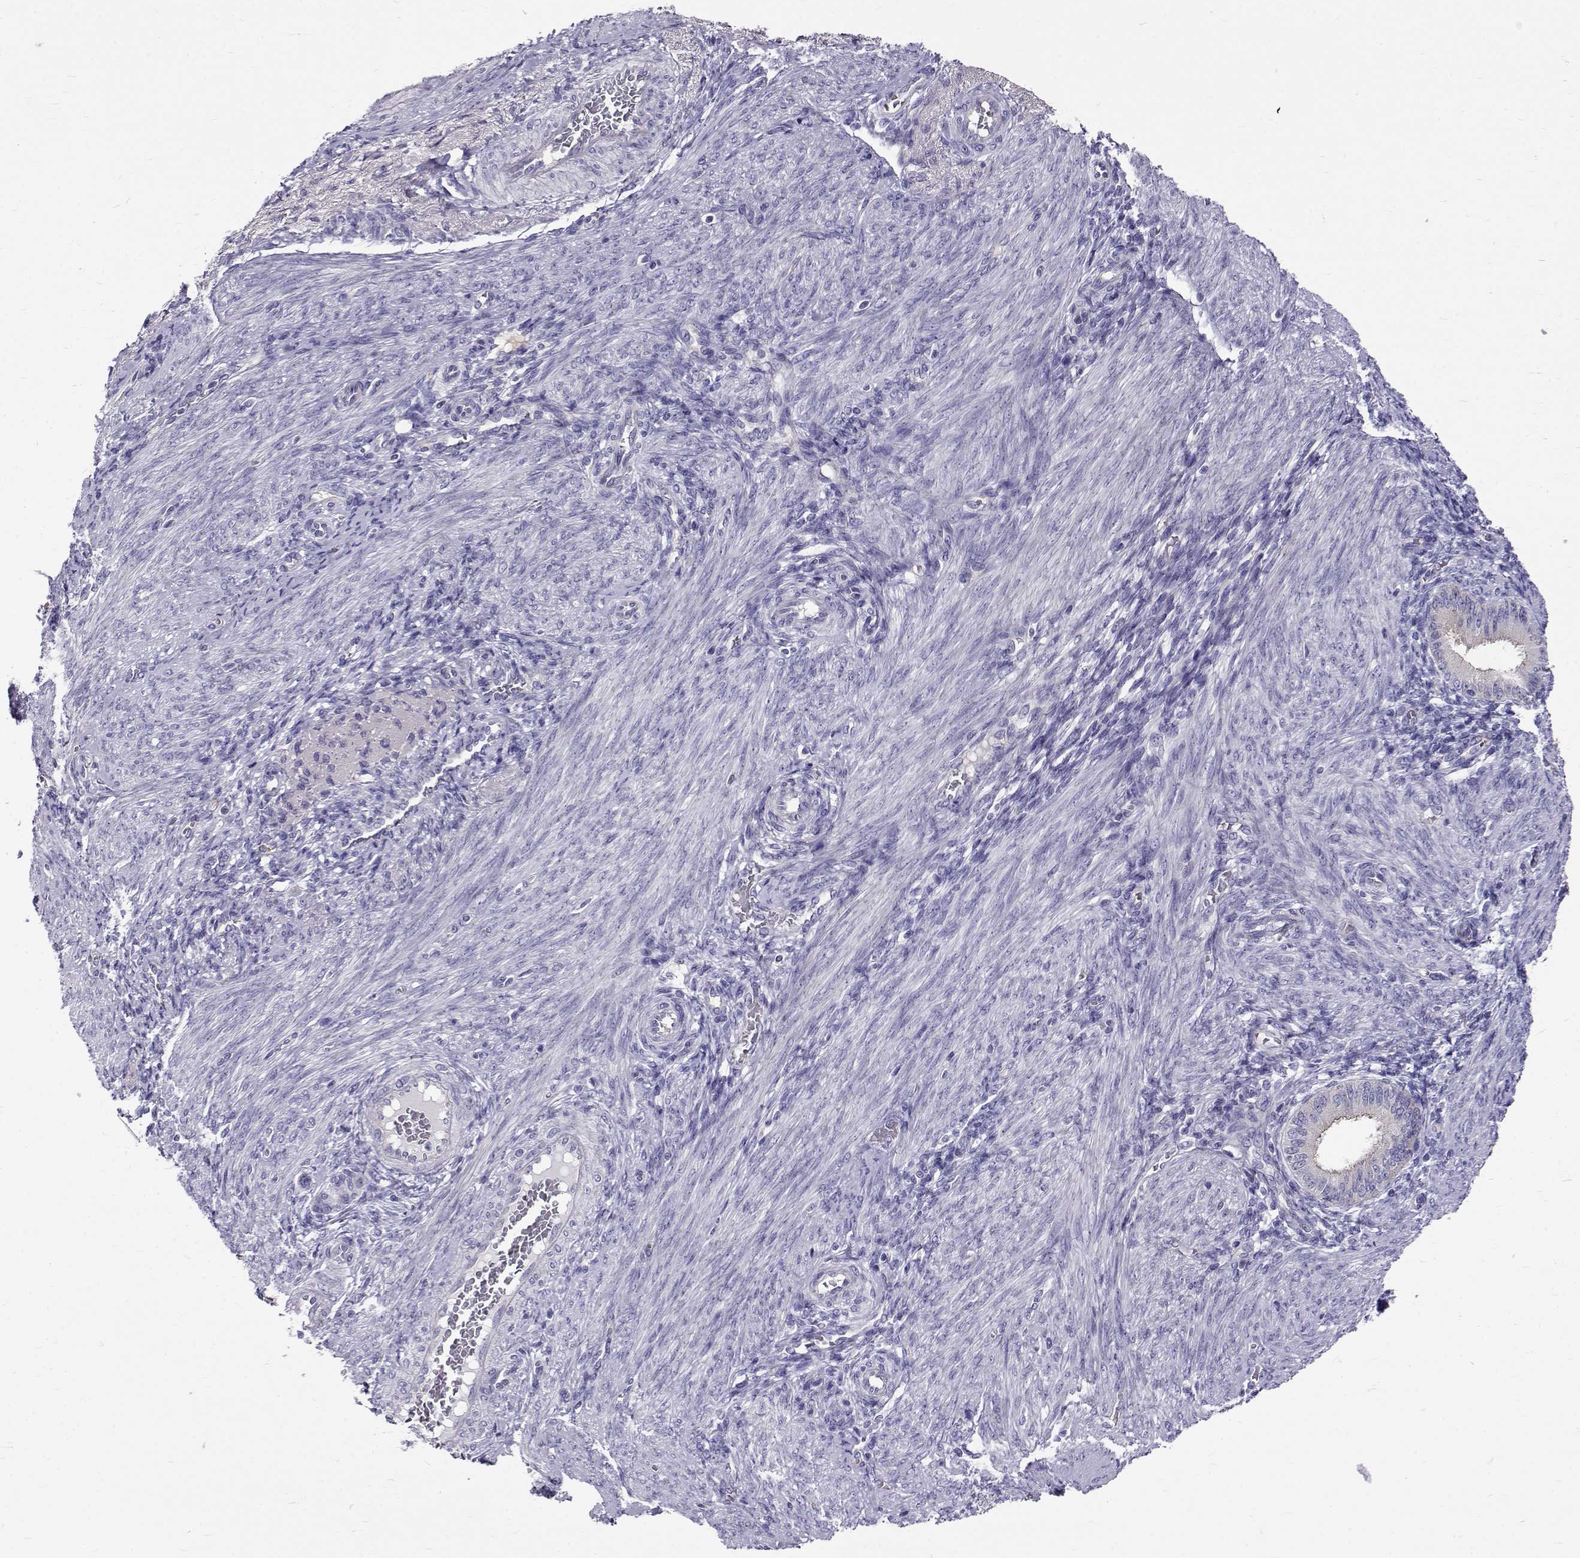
{"staining": {"intensity": "negative", "quantity": "none", "location": "none"}, "tissue": "endometrium", "cell_type": "Cells in endometrial stroma", "image_type": "normal", "snomed": [{"axis": "morphology", "description": "Normal tissue, NOS"}, {"axis": "topography", "description": "Endometrium"}], "caption": "DAB immunohistochemical staining of unremarkable human endometrium exhibits no significant positivity in cells in endometrial stroma.", "gene": "IGSF1", "patient": {"sex": "female", "age": 39}}